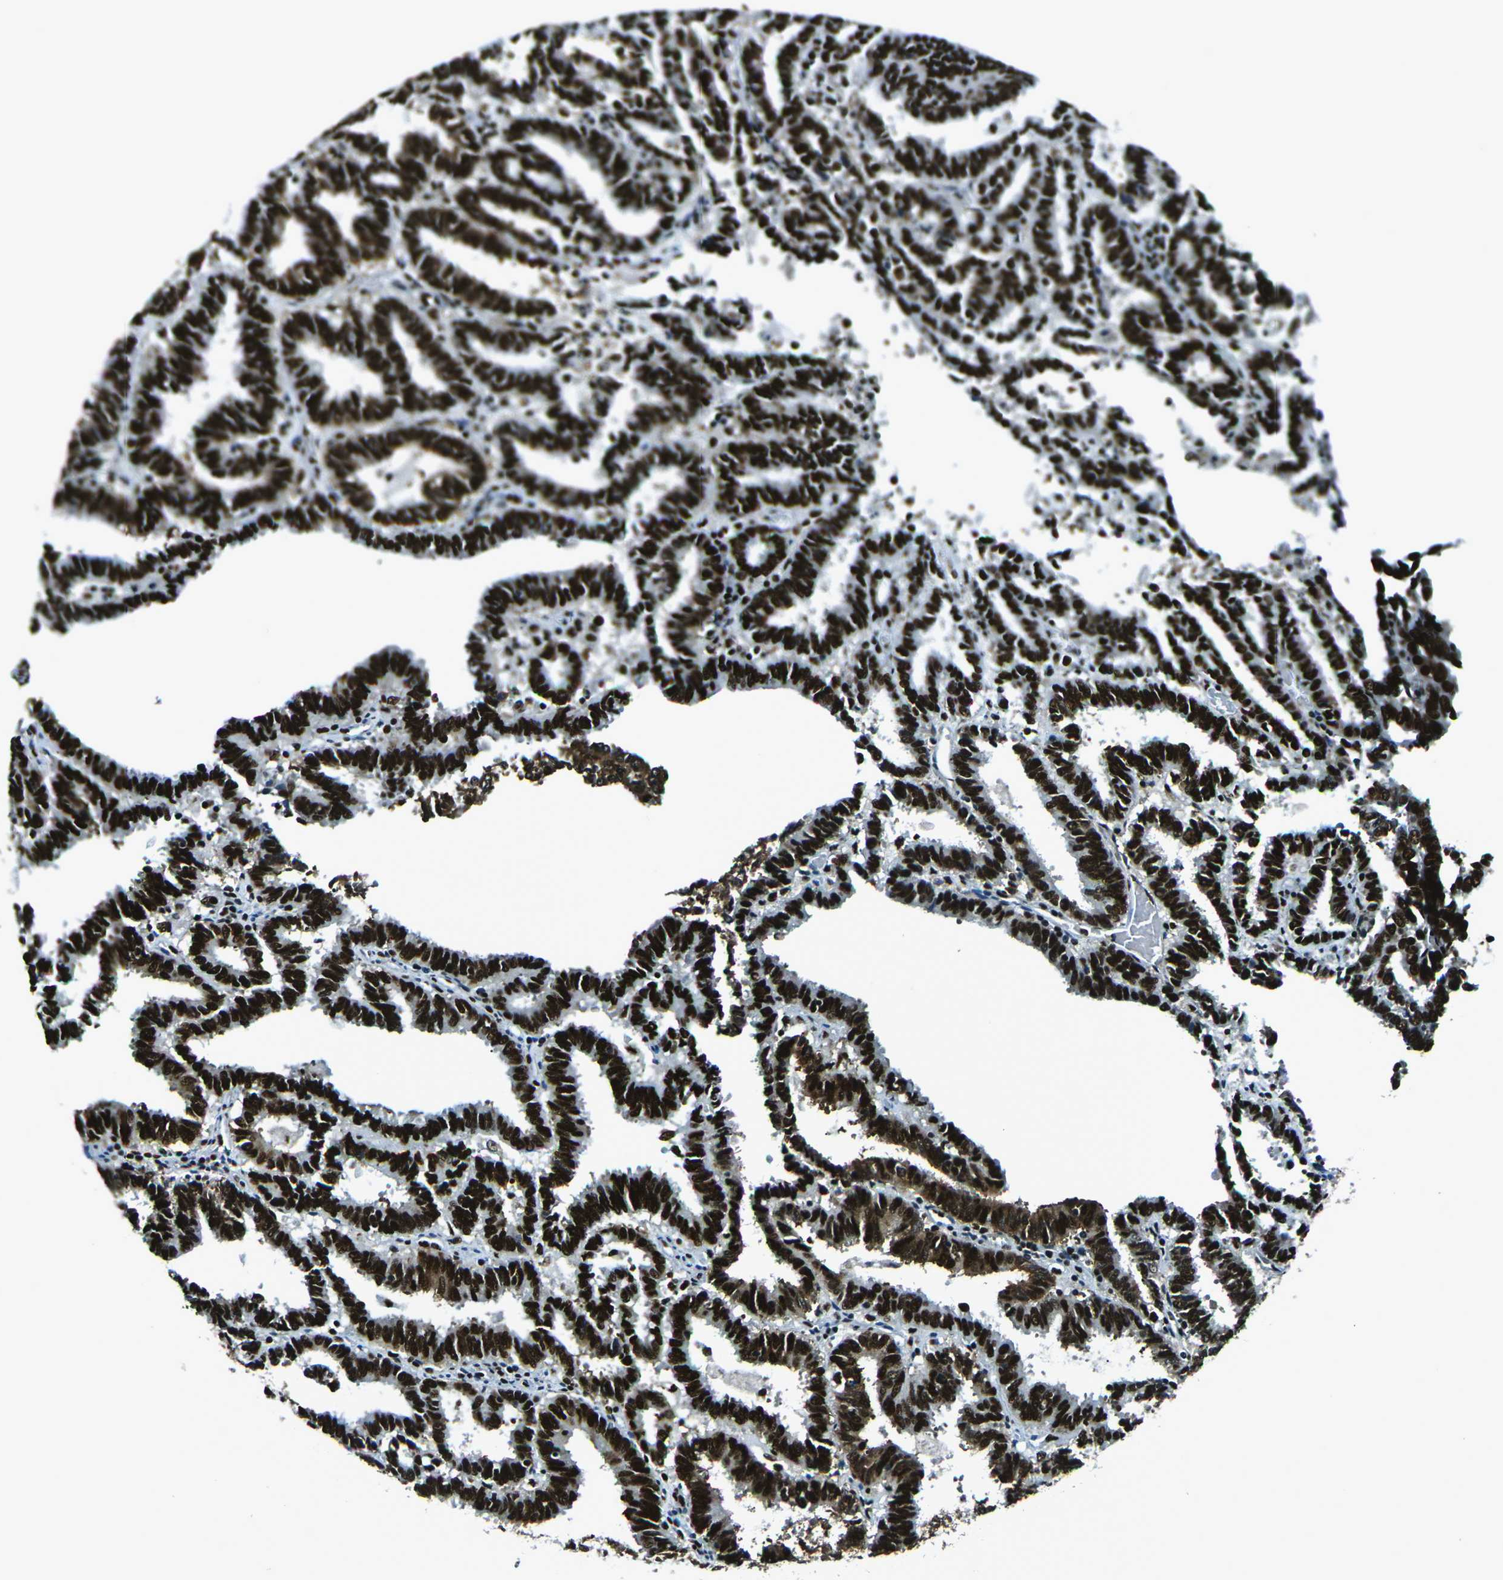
{"staining": {"intensity": "strong", "quantity": ">75%", "location": "nuclear"}, "tissue": "endometrial cancer", "cell_type": "Tumor cells", "image_type": "cancer", "snomed": [{"axis": "morphology", "description": "Adenocarcinoma, NOS"}, {"axis": "topography", "description": "Uterus"}], "caption": "Strong nuclear positivity is appreciated in about >75% of tumor cells in endometrial cancer. Immunohistochemistry (ihc) stains the protein in brown and the nuclei are stained blue.", "gene": "HNRNPL", "patient": {"sex": "female", "age": 83}}